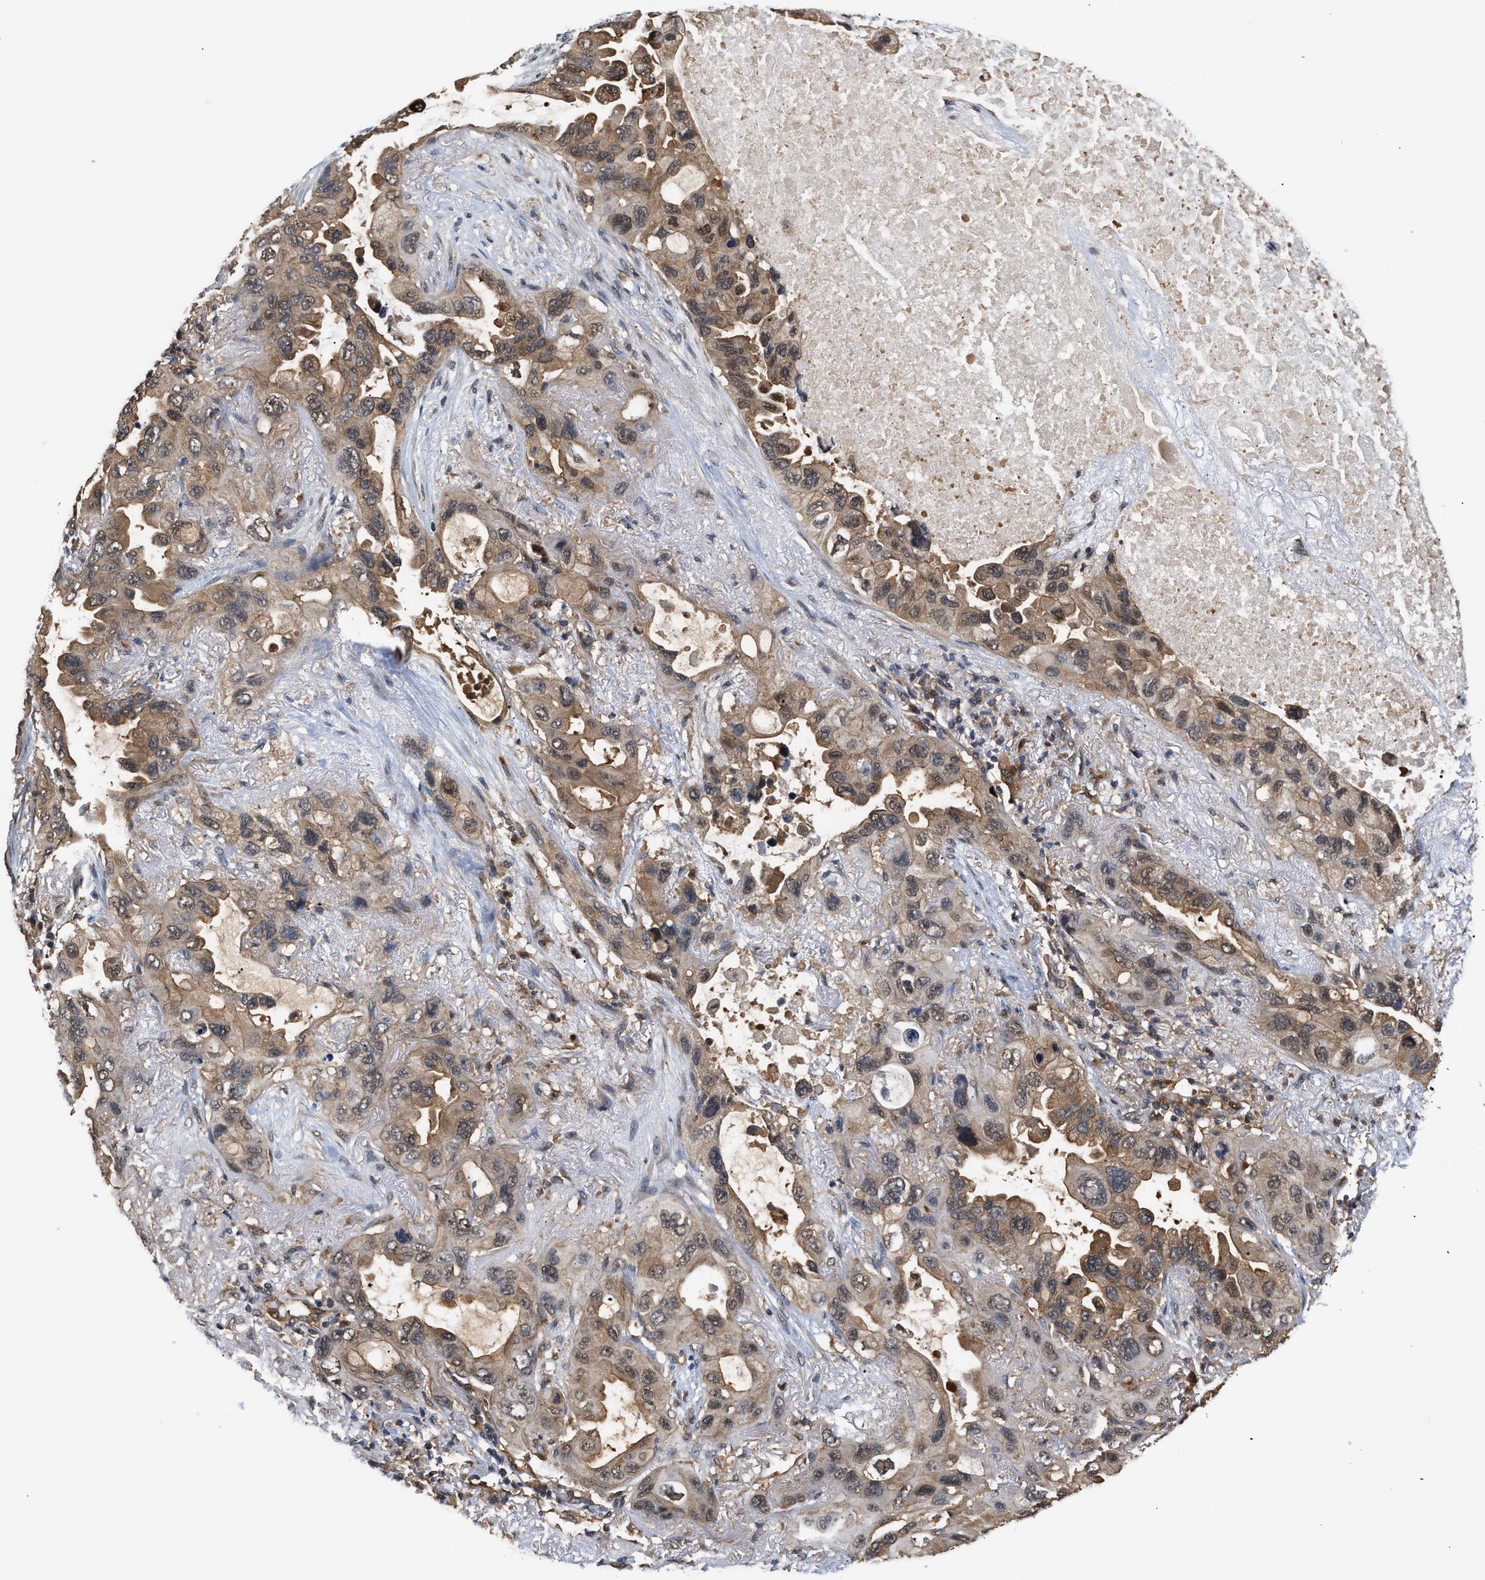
{"staining": {"intensity": "weak", "quantity": ">75%", "location": "cytoplasmic/membranous,nuclear"}, "tissue": "lung cancer", "cell_type": "Tumor cells", "image_type": "cancer", "snomed": [{"axis": "morphology", "description": "Squamous cell carcinoma, NOS"}, {"axis": "topography", "description": "Lung"}], "caption": "Tumor cells demonstrate low levels of weak cytoplasmic/membranous and nuclear staining in about >75% of cells in human squamous cell carcinoma (lung). The protein of interest is stained brown, and the nuclei are stained in blue (DAB (3,3'-diaminobenzidine) IHC with brightfield microscopy, high magnification).", "gene": "SCAI", "patient": {"sex": "female", "age": 73}}